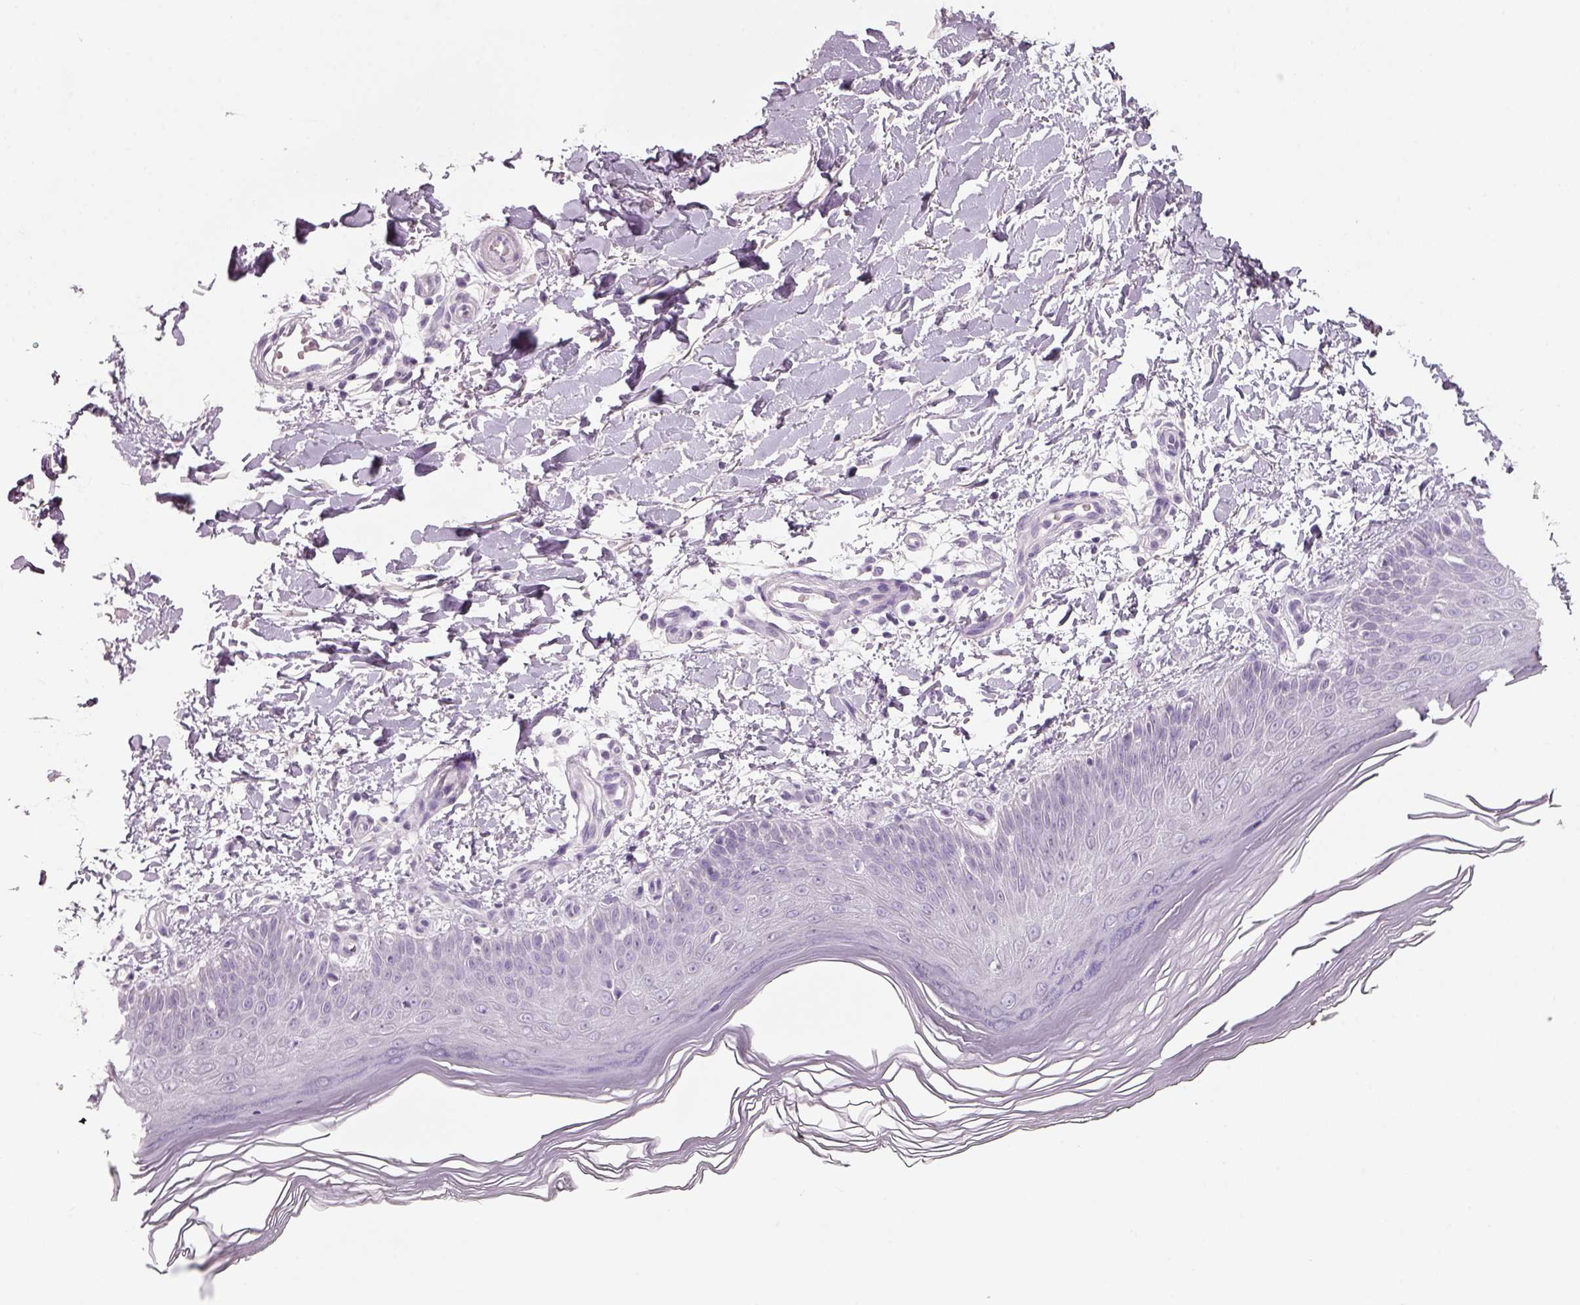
{"staining": {"intensity": "negative", "quantity": "none", "location": "none"}, "tissue": "skin", "cell_type": "Fibroblasts", "image_type": "normal", "snomed": [{"axis": "morphology", "description": "Normal tissue, NOS"}, {"axis": "topography", "description": "Skin"}], "caption": "The photomicrograph shows no significant positivity in fibroblasts of skin.", "gene": "SLC6A2", "patient": {"sex": "female", "age": 62}}